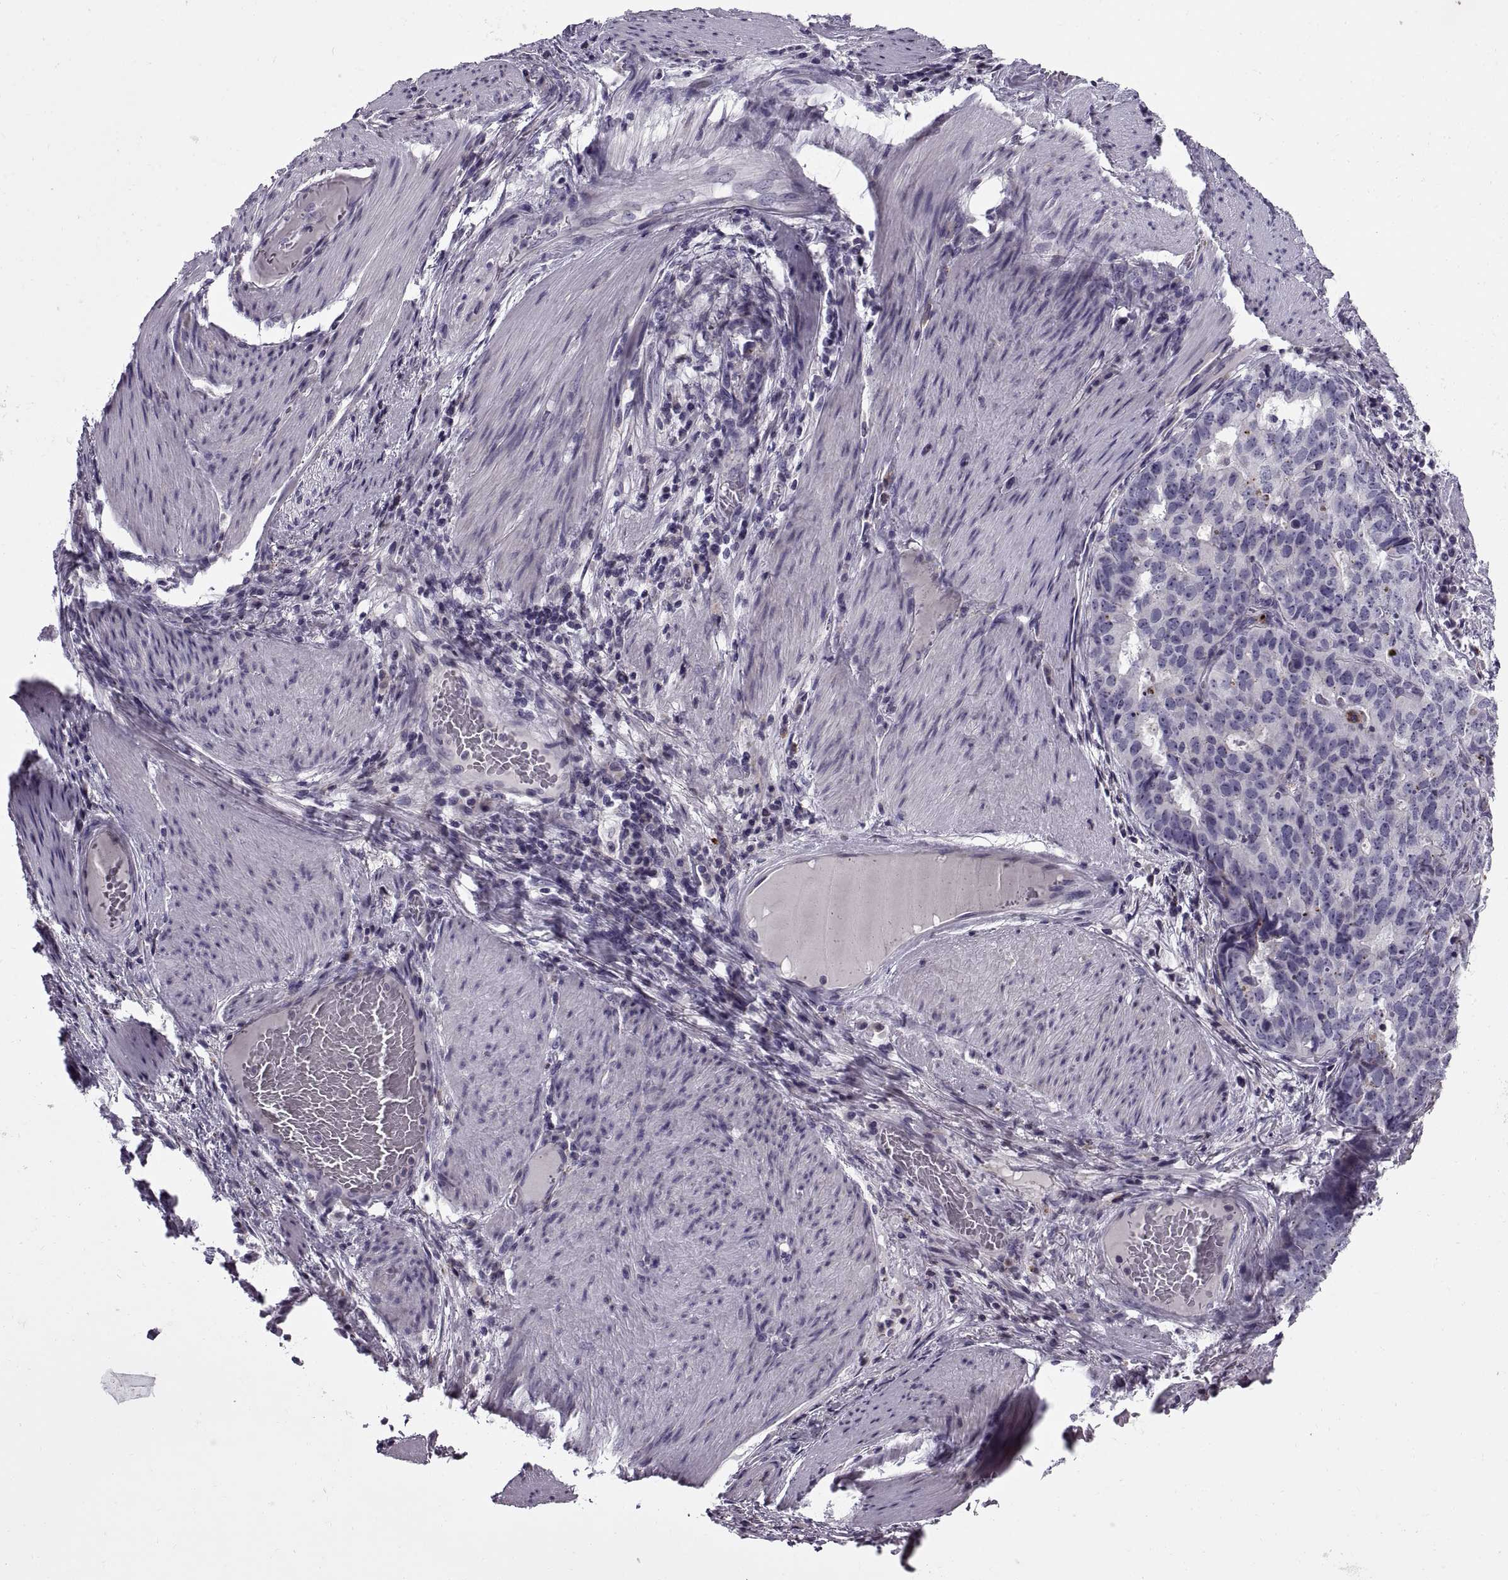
{"staining": {"intensity": "negative", "quantity": "none", "location": "none"}, "tissue": "stomach cancer", "cell_type": "Tumor cells", "image_type": "cancer", "snomed": [{"axis": "morphology", "description": "Adenocarcinoma, NOS"}, {"axis": "topography", "description": "Stomach"}], "caption": "Adenocarcinoma (stomach) stained for a protein using IHC shows no expression tumor cells.", "gene": "CALCR", "patient": {"sex": "male", "age": 69}}